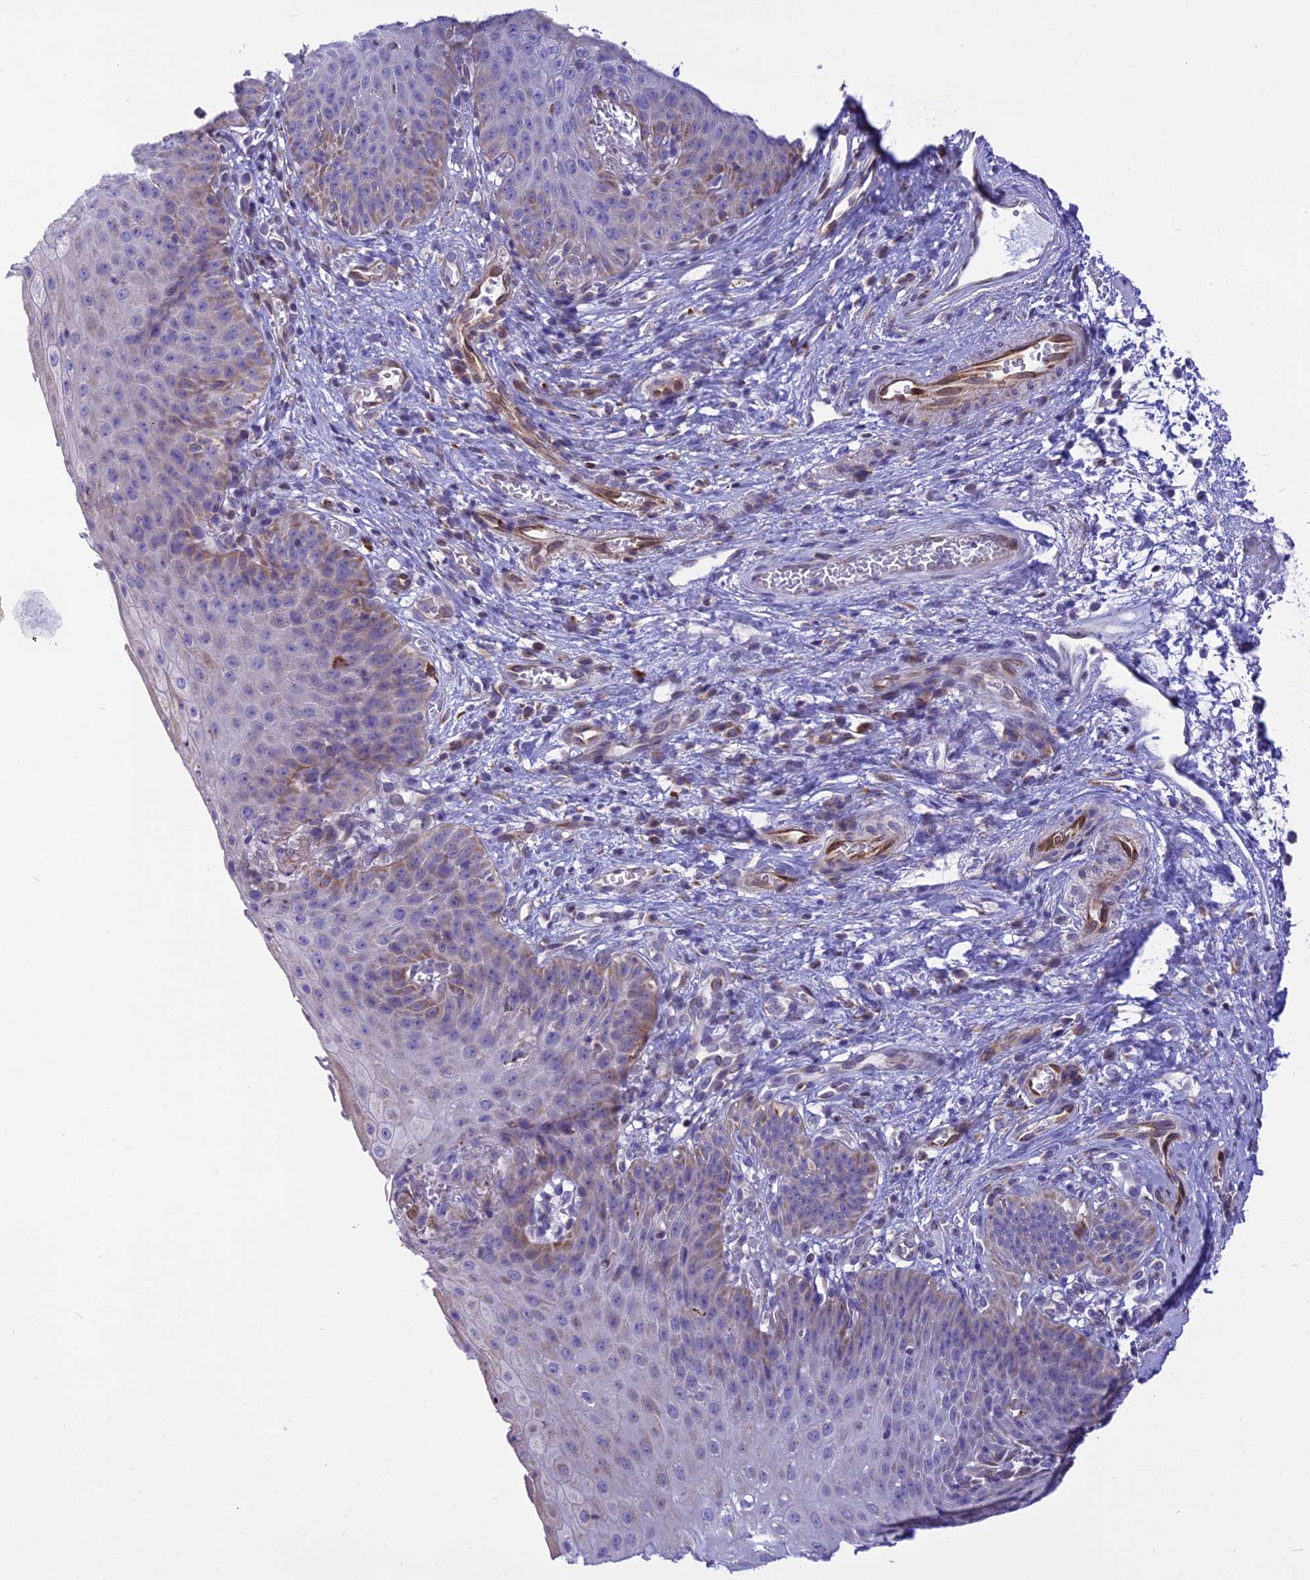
{"staining": {"intensity": "moderate", "quantity": "<25%", "location": "cytoplasmic/membranous"}, "tissue": "esophagus", "cell_type": "Squamous epithelial cells", "image_type": "normal", "snomed": [{"axis": "morphology", "description": "Normal tissue, NOS"}, {"axis": "topography", "description": "Esophagus"}], "caption": "Benign esophagus exhibits moderate cytoplasmic/membranous expression in approximately <25% of squamous epithelial cells, visualized by immunohistochemistry.", "gene": "DOC2B", "patient": {"sex": "male", "age": 71}}